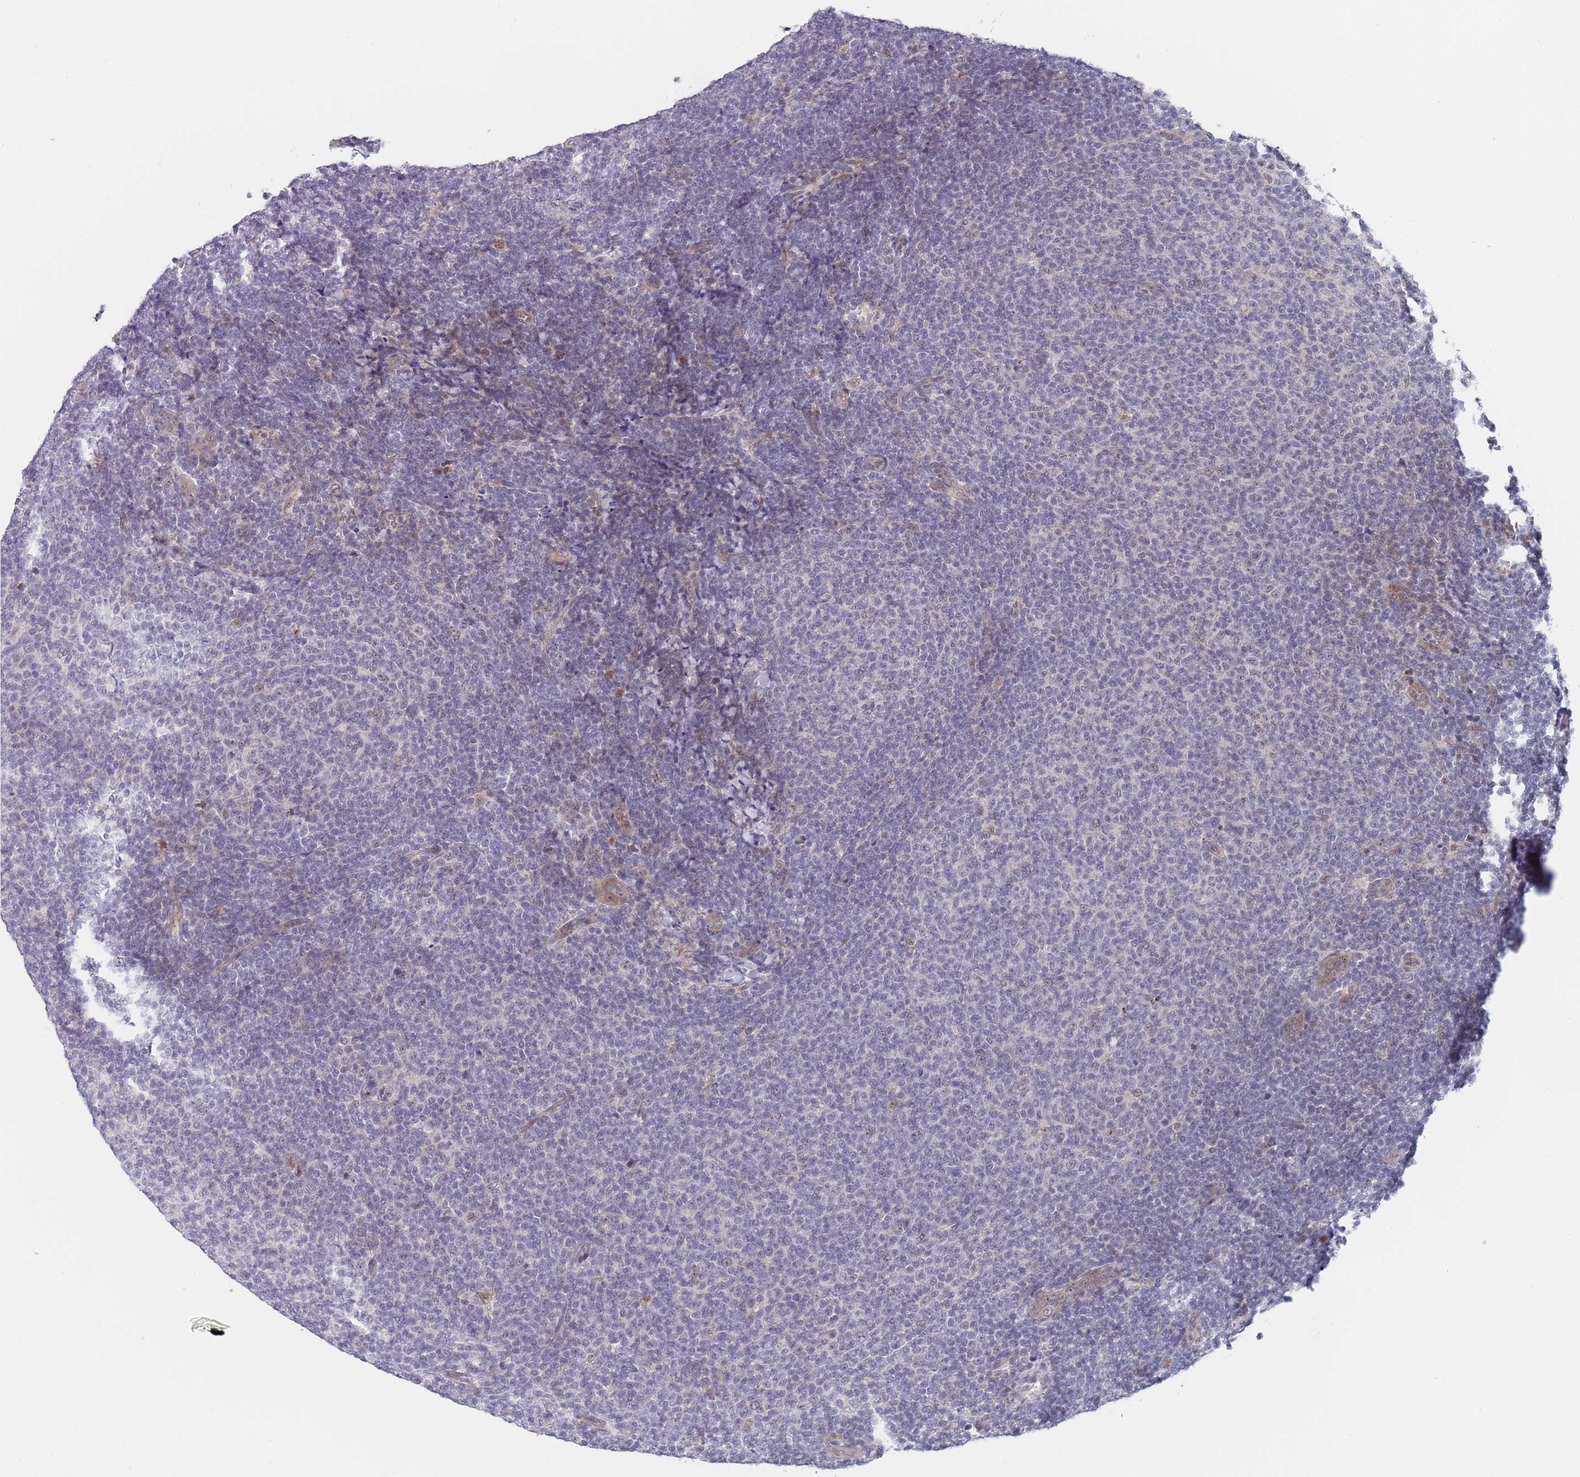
{"staining": {"intensity": "negative", "quantity": "none", "location": "none"}, "tissue": "lymphoma", "cell_type": "Tumor cells", "image_type": "cancer", "snomed": [{"axis": "morphology", "description": "Malignant lymphoma, non-Hodgkin's type, Low grade"}, {"axis": "topography", "description": "Lymph node"}], "caption": "Tumor cells show no significant protein positivity in malignant lymphoma, non-Hodgkin's type (low-grade). (DAB IHC, high magnification).", "gene": "PLCL2", "patient": {"sex": "male", "age": 66}}